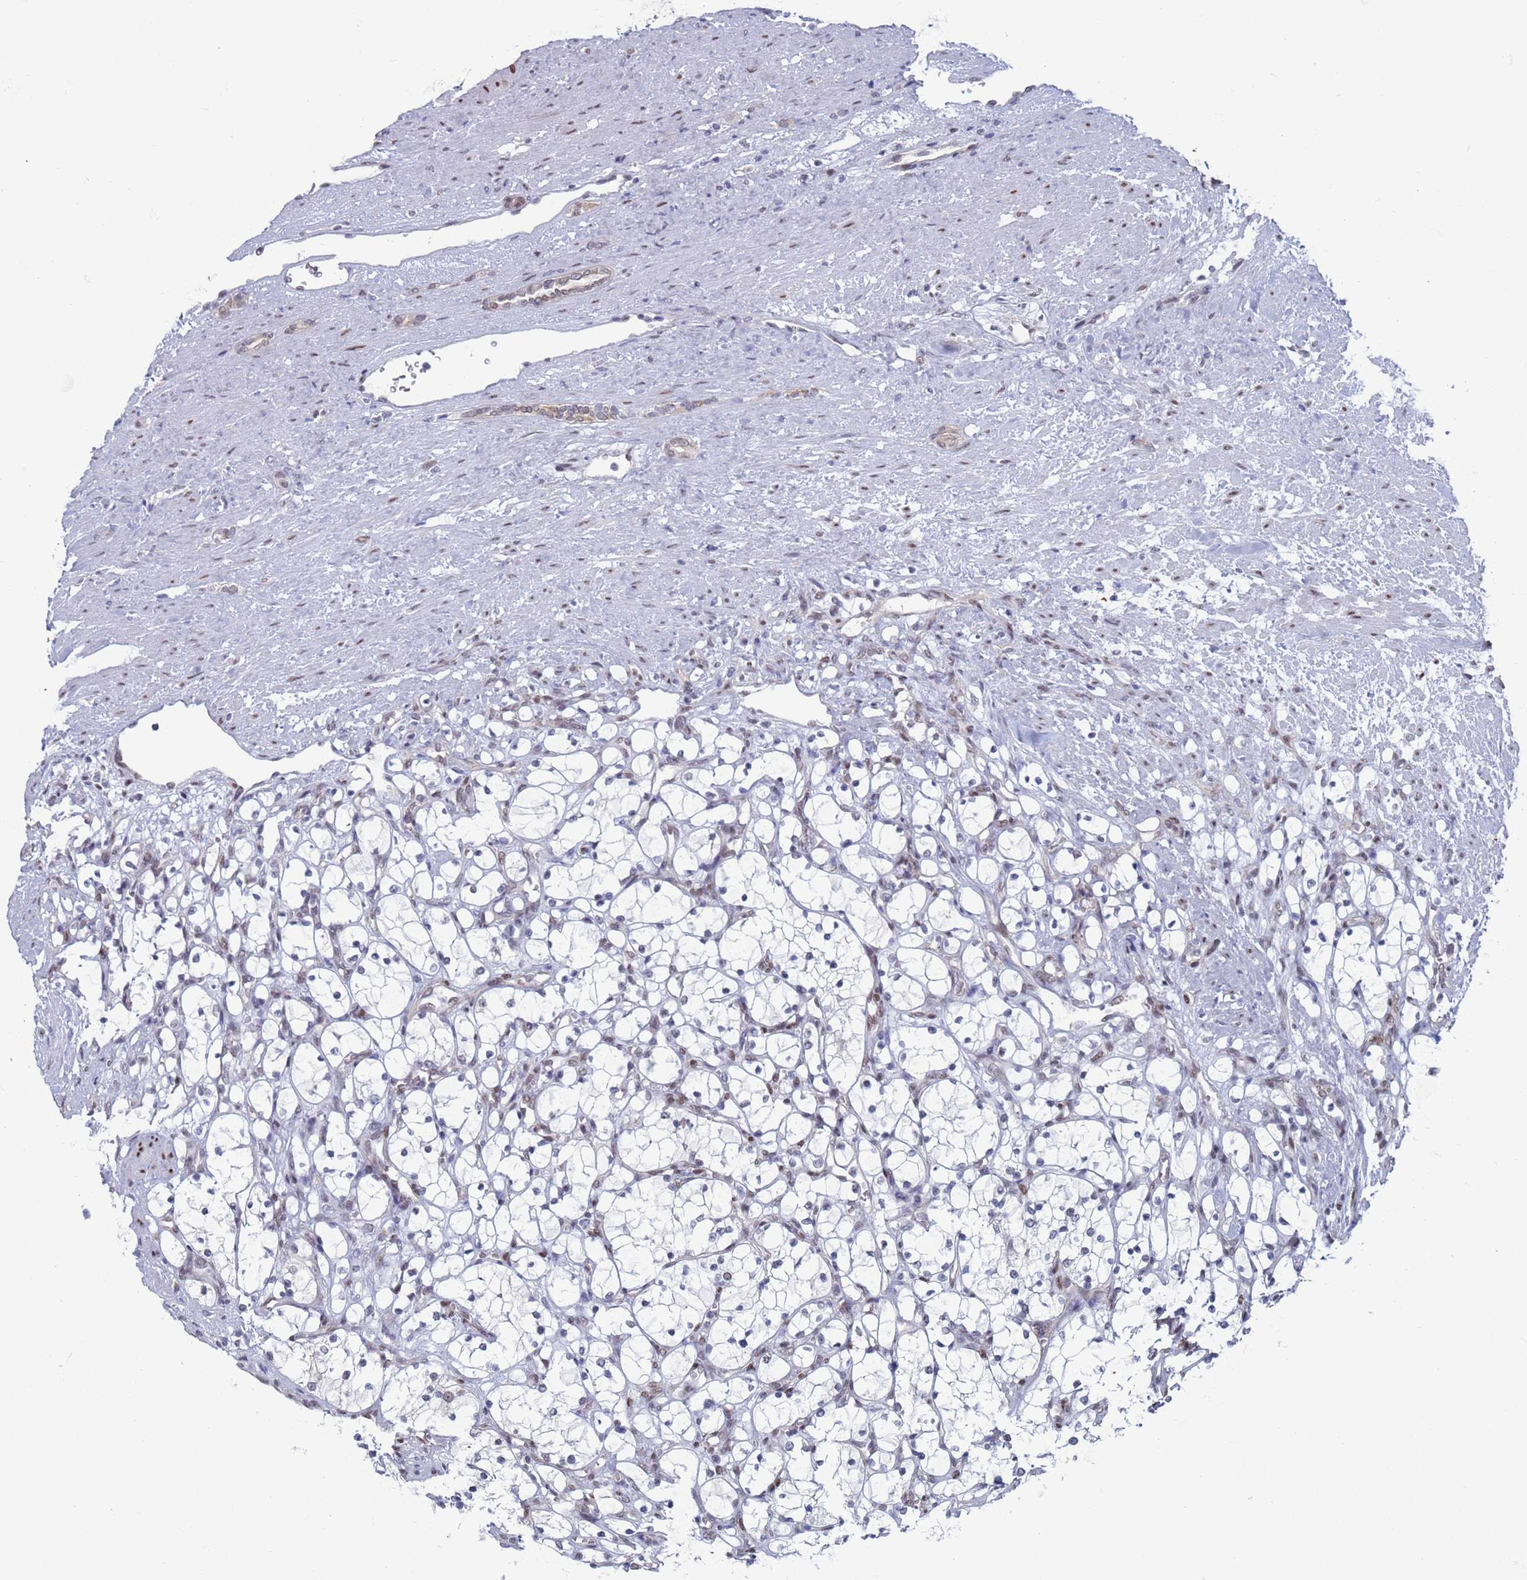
{"staining": {"intensity": "negative", "quantity": "none", "location": "none"}, "tissue": "renal cancer", "cell_type": "Tumor cells", "image_type": "cancer", "snomed": [{"axis": "morphology", "description": "Adenocarcinoma, NOS"}, {"axis": "topography", "description": "Kidney"}], "caption": "Renal cancer stained for a protein using immunohistochemistry (IHC) demonstrates no staining tumor cells.", "gene": "SAE1", "patient": {"sex": "female", "age": 69}}